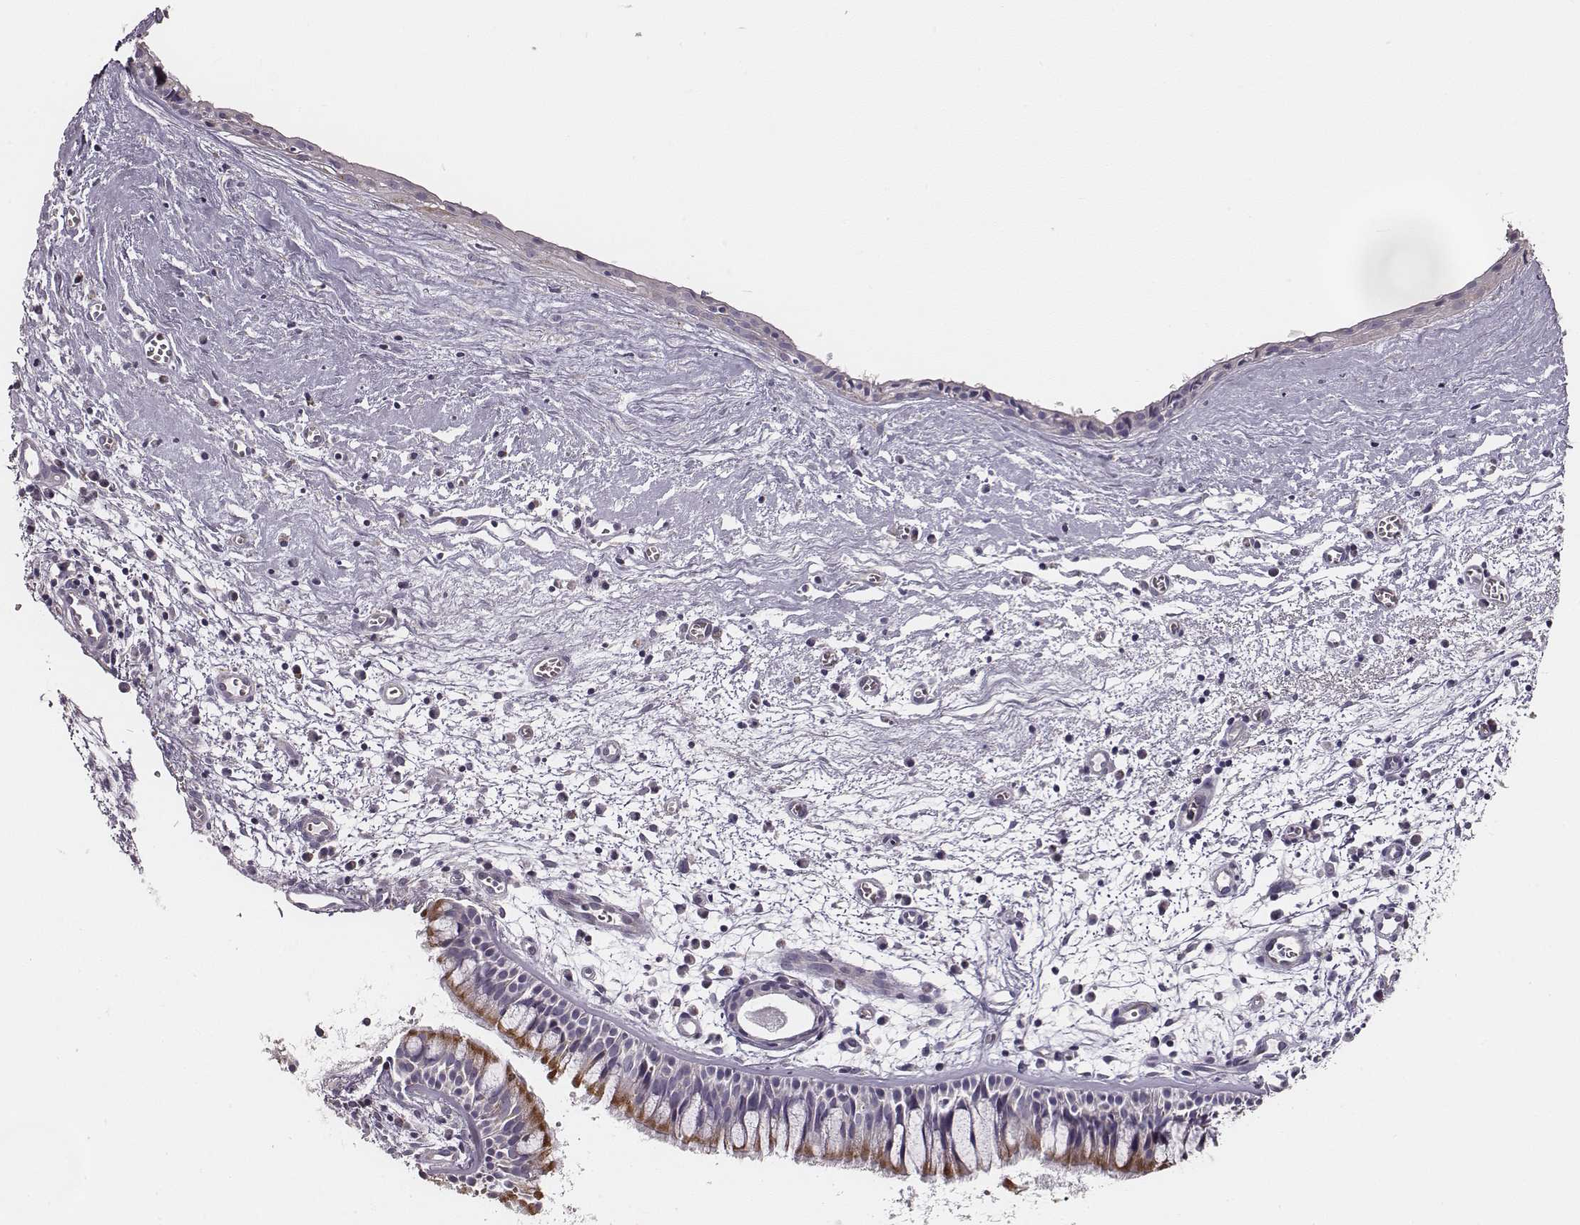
{"staining": {"intensity": "moderate", "quantity": "25%-75%", "location": "cytoplasmic/membranous"}, "tissue": "nasopharynx", "cell_type": "Respiratory epithelial cells", "image_type": "normal", "snomed": [{"axis": "morphology", "description": "Normal tissue, NOS"}, {"axis": "topography", "description": "Nasopharynx"}], "caption": "Immunohistochemical staining of unremarkable human nasopharynx exhibits medium levels of moderate cytoplasmic/membranous staining in approximately 25%-75% of respiratory epithelial cells. (brown staining indicates protein expression, while blue staining denotes nuclei).", "gene": "UBL4B", "patient": {"sex": "male", "age": 83}}